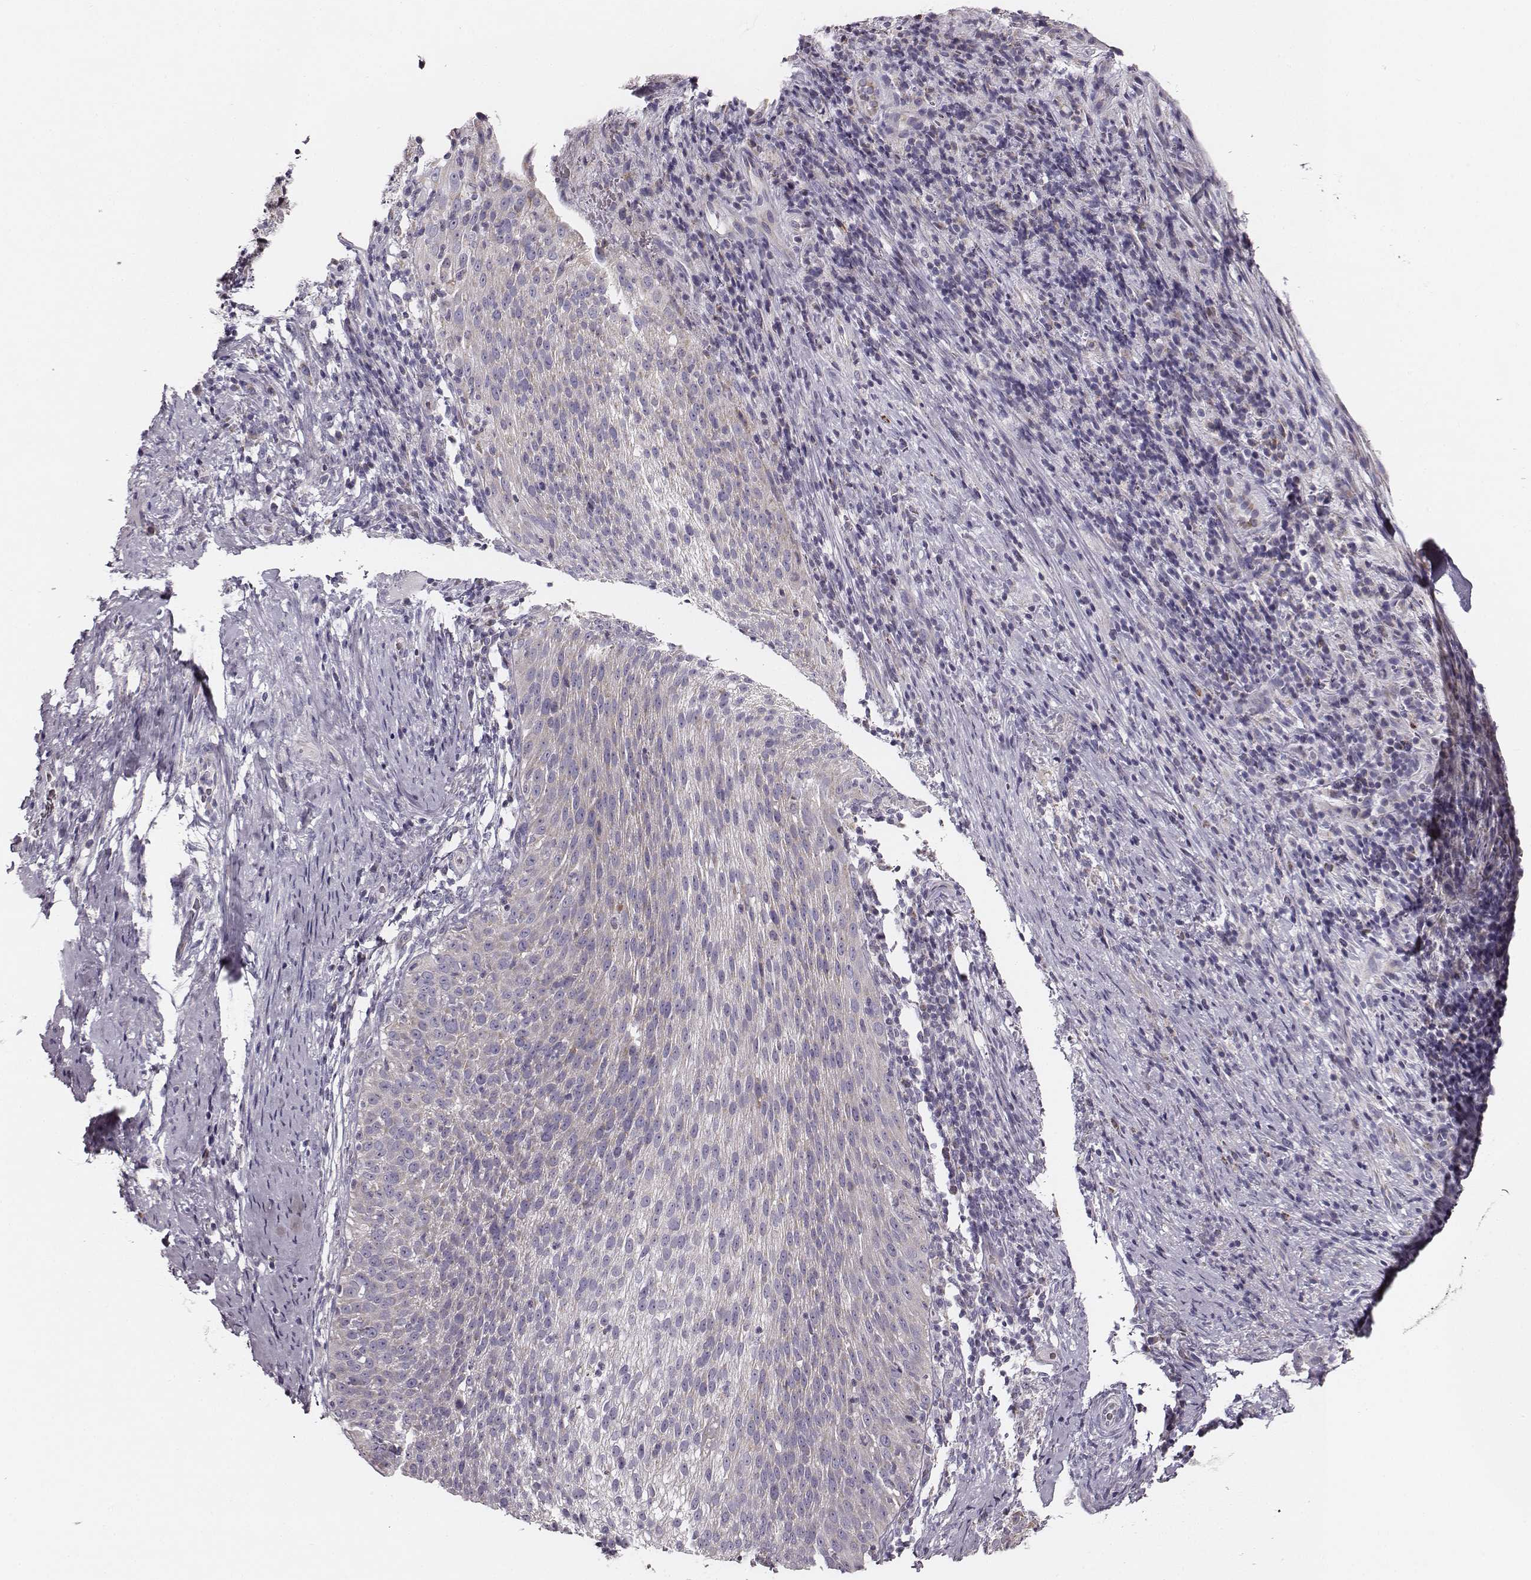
{"staining": {"intensity": "negative", "quantity": "none", "location": "none"}, "tissue": "cervical cancer", "cell_type": "Tumor cells", "image_type": "cancer", "snomed": [{"axis": "morphology", "description": "Squamous cell carcinoma, NOS"}, {"axis": "topography", "description": "Cervix"}], "caption": "A high-resolution histopathology image shows IHC staining of cervical cancer (squamous cell carcinoma), which reveals no significant expression in tumor cells.", "gene": "UBL4B", "patient": {"sex": "female", "age": 51}}